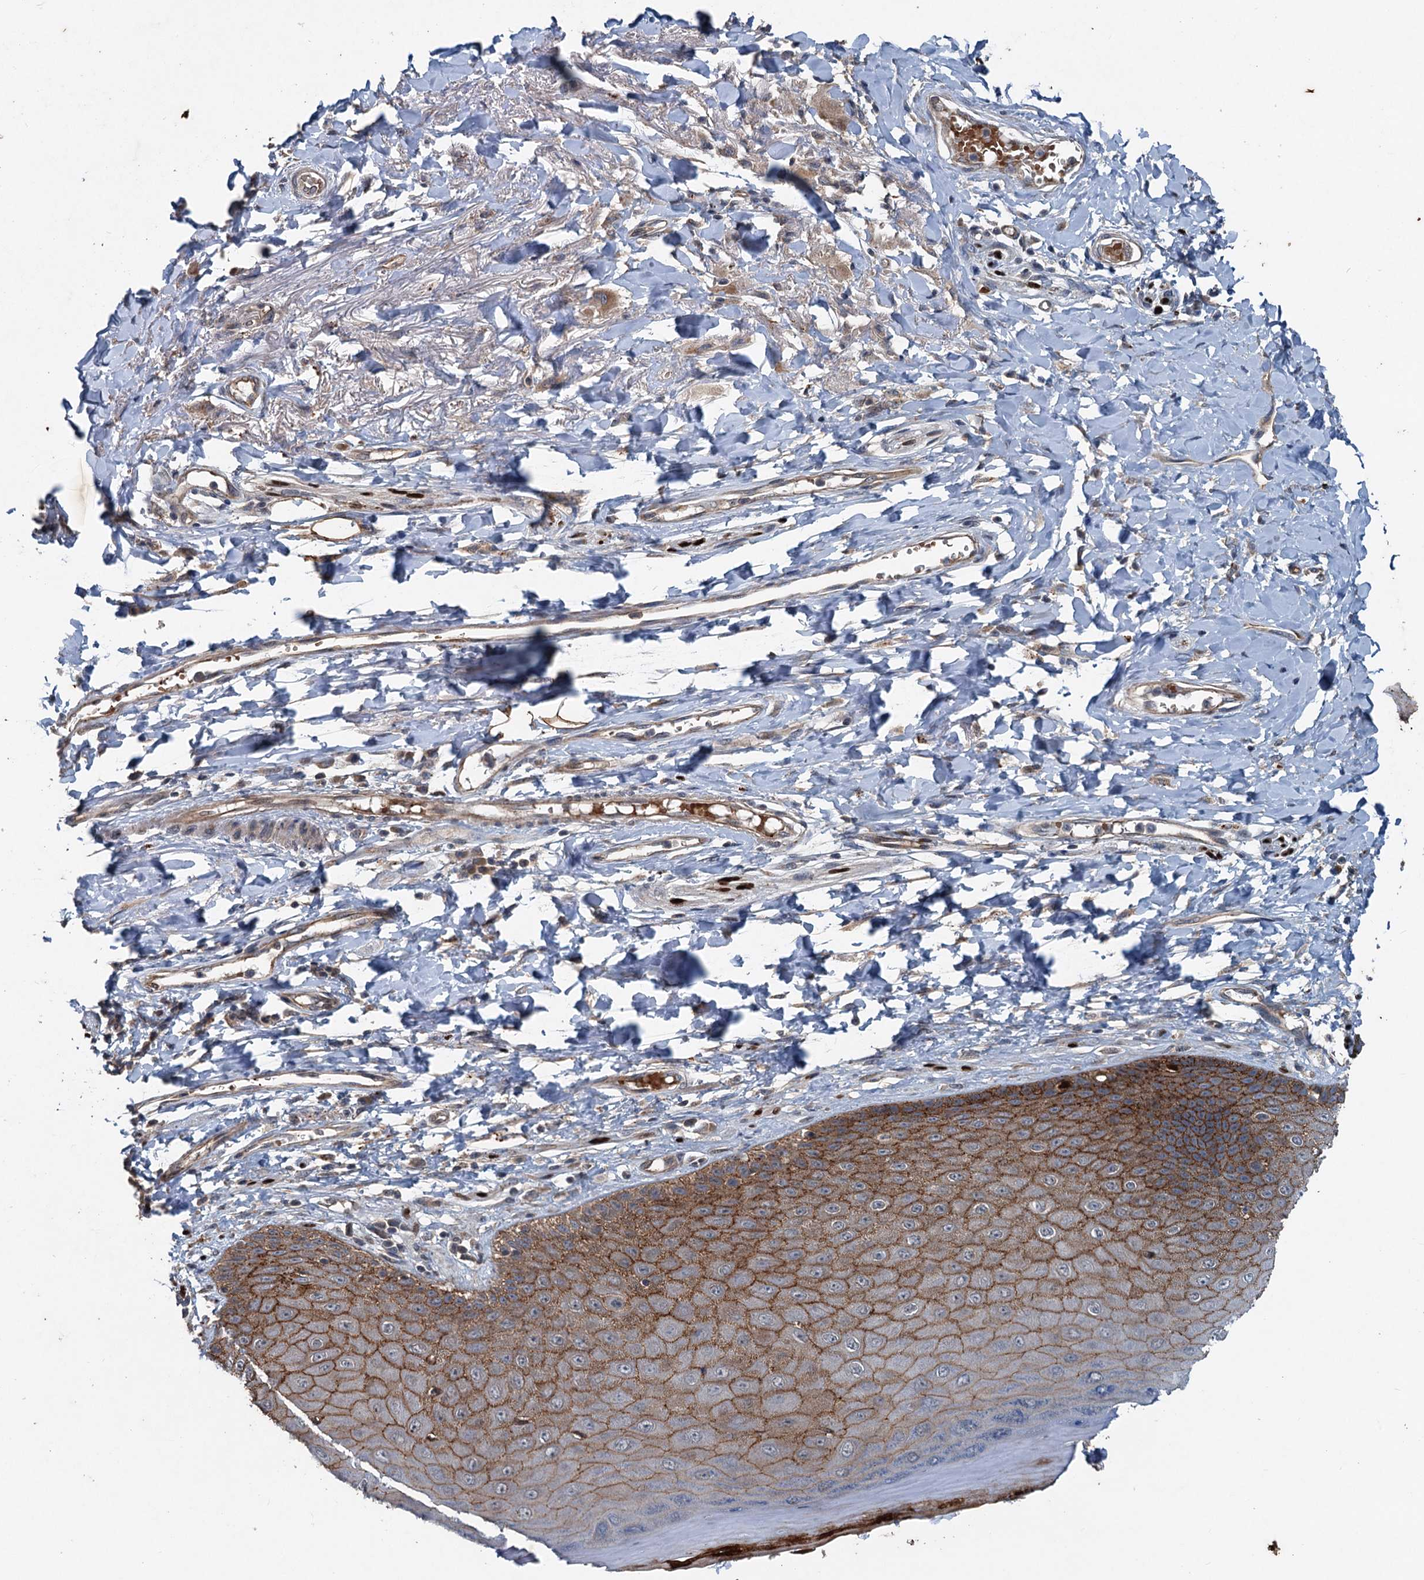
{"staining": {"intensity": "moderate", "quantity": ">75%", "location": "cytoplasmic/membranous"}, "tissue": "skin", "cell_type": "Epidermal cells", "image_type": "normal", "snomed": [{"axis": "morphology", "description": "Normal tissue, NOS"}, {"axis": "topography", "description": "Anal"}], "caption": "IHC image of unremarkable human skin stained for a protein (brown), which exhibits medium levels of moderate cytoplasmic/membranous positivity in about >75% of epidermal cells.", "gene": "N4BP2L2", "patient": {"sex": "male", "age": 78}}